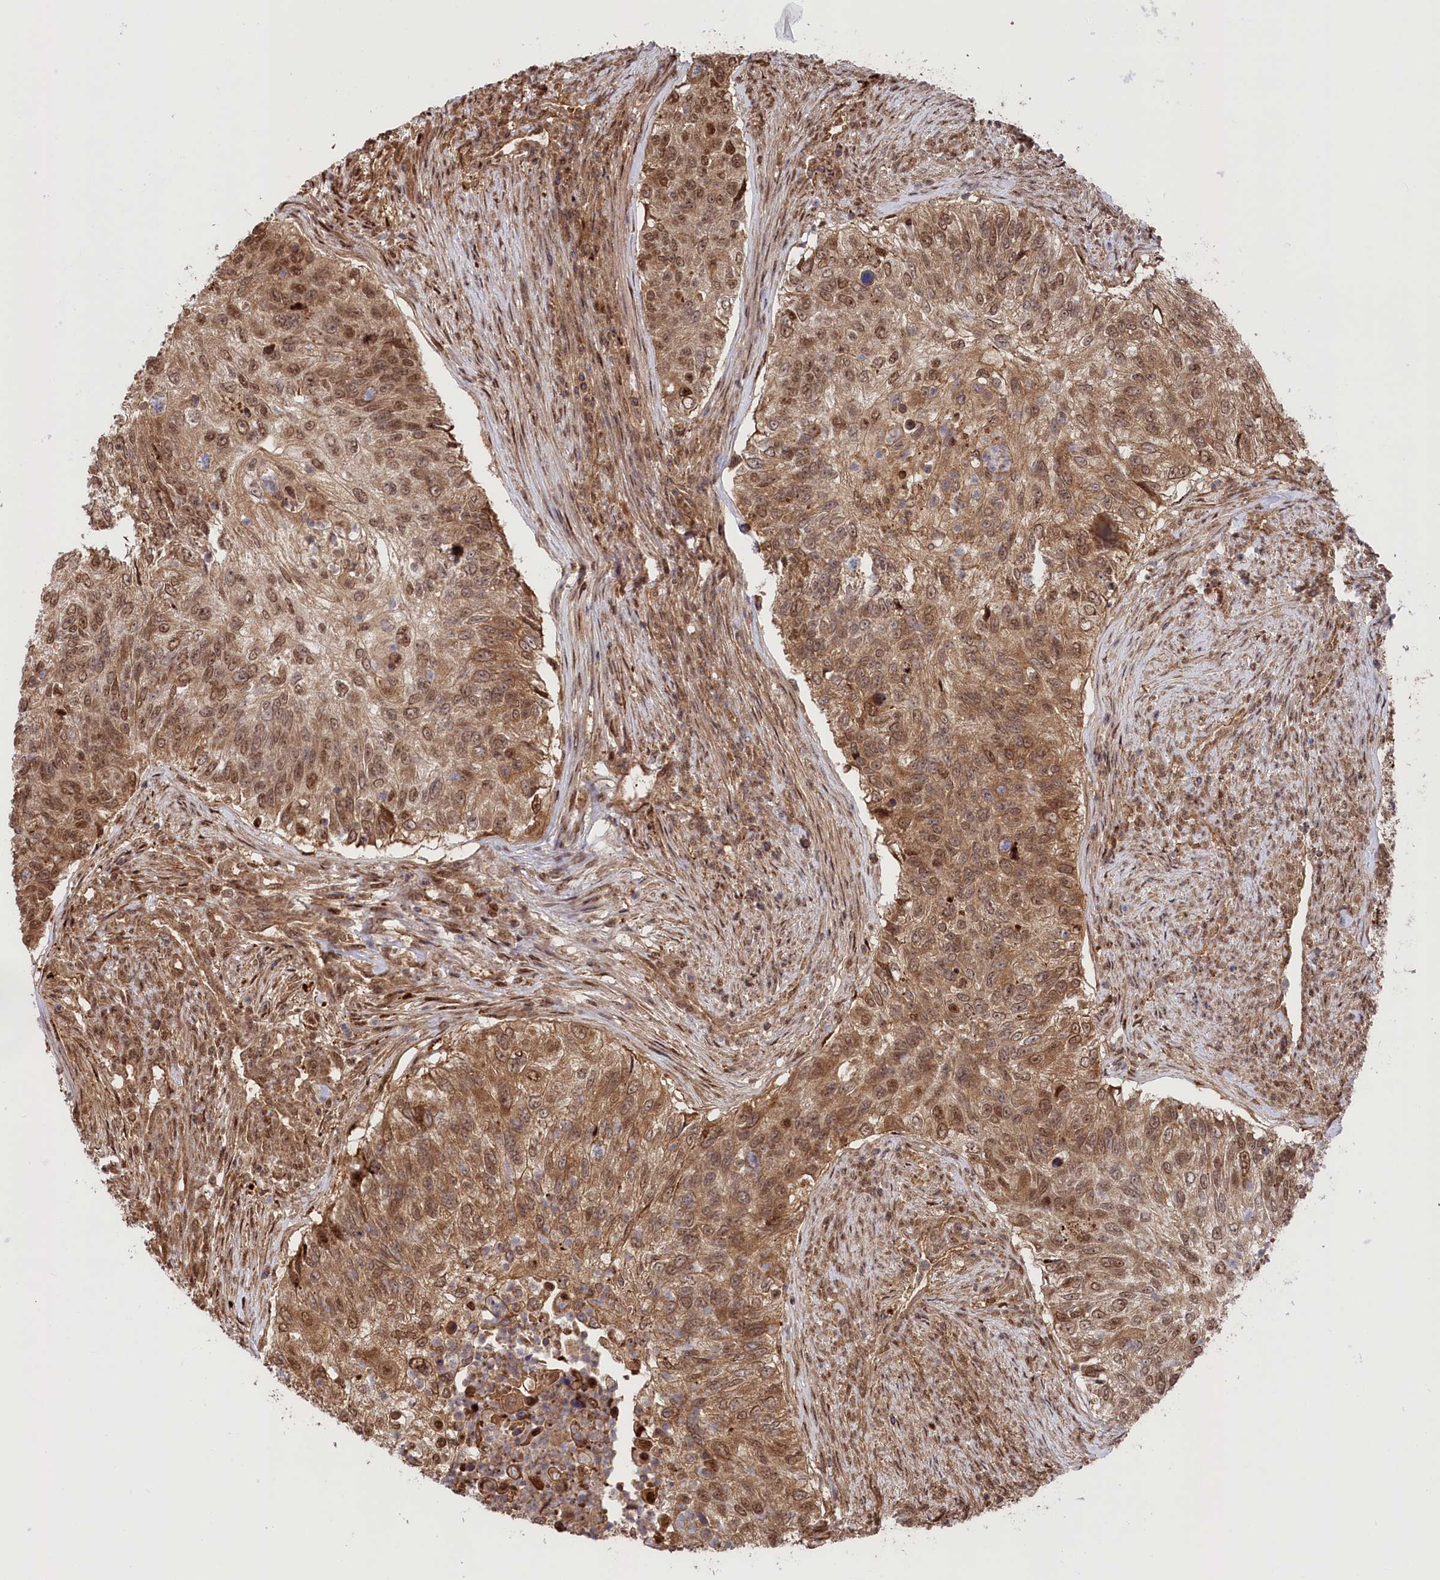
{"staining": {"intensity": "moderate", "quantity": ">75%", "location": "cytoplasmic/membranous,nuclear"}, "tissue": "urothelial cancer", "cell_type": "Tumor cells", "image_type": "cancer", "snomed": [{"axis": "morphology", "description": "Urothelial carcinoma, High grade"}, {"axis": "topography", "description": "Urinary bladder"}], "caption": "A photomicrograph of high-grade urothelial carcinoma stained for a protein shows moderate cytoplasmic/membranous and nuclear brown staining in tumor cells. The staining is performed using DAB brown chromogen to label protein expression. The nuclei are counter-stained blue using hematoxylin.", "gene": "PSMA1", "patient": {"sex": "female", "age": 60}}